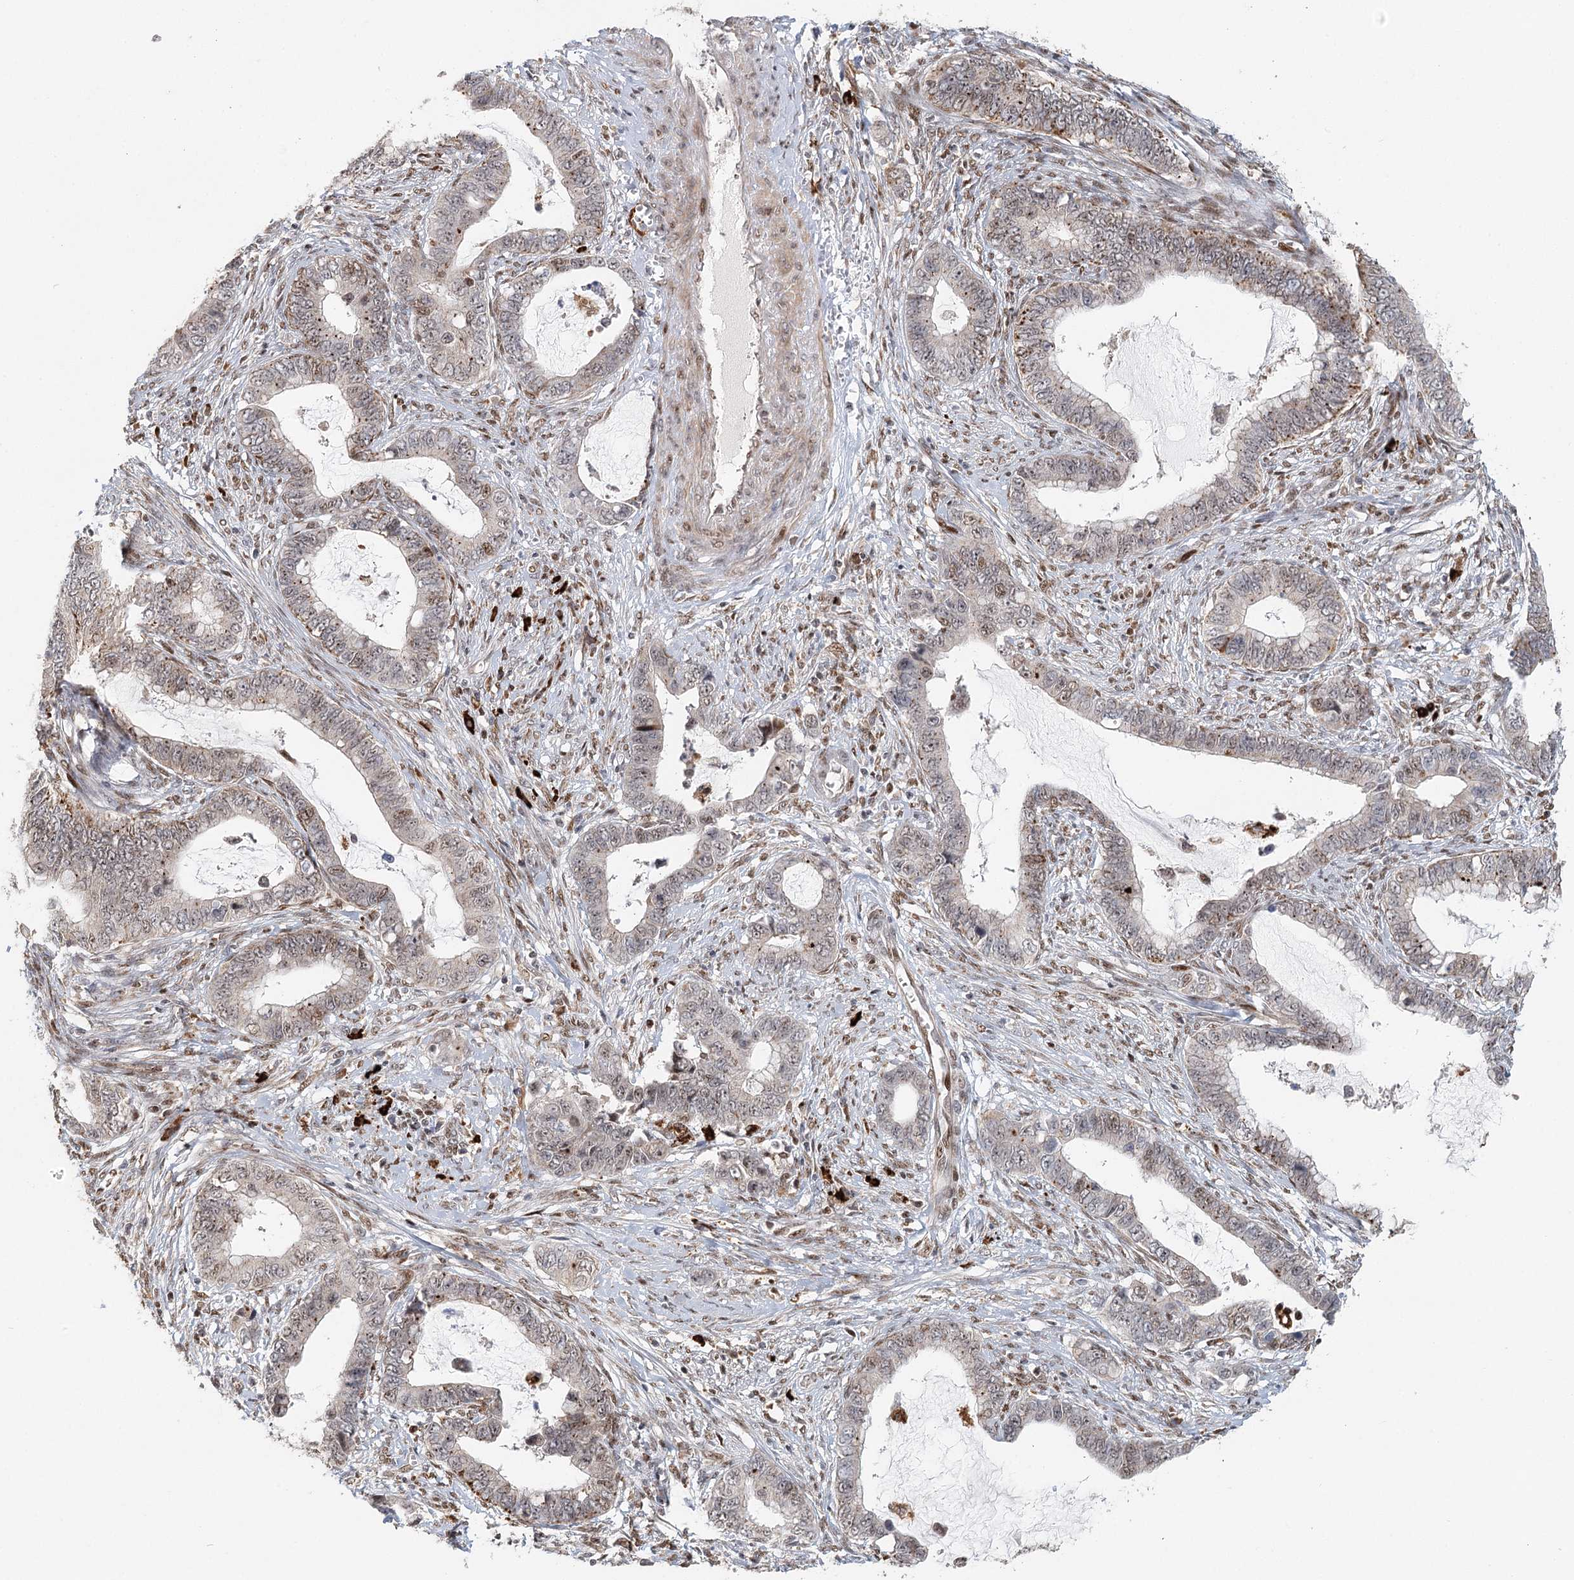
{"staining": {"intensity": "weak", "quantity": "25%-75%", "location": "cytoplasmic/membranous,nuclear"}, "tissue": "cervical cancer", "cell_type": "Tumor cells", "image_type": "cancer", "snomed": [{"axis": "morphology", "description": "Adenocarcinoma, NOS"}, {"axis": "topography", "description": "Cervix"}], "caption": "Protein expression analysis of human cervical adenocarcinoma reveals weak cytoplasmic/membranous and nuclear staining in about 25%-75% of tumor cells.", "gene": "BNIP5", "patient": {"sex": "female", "age": 44}}